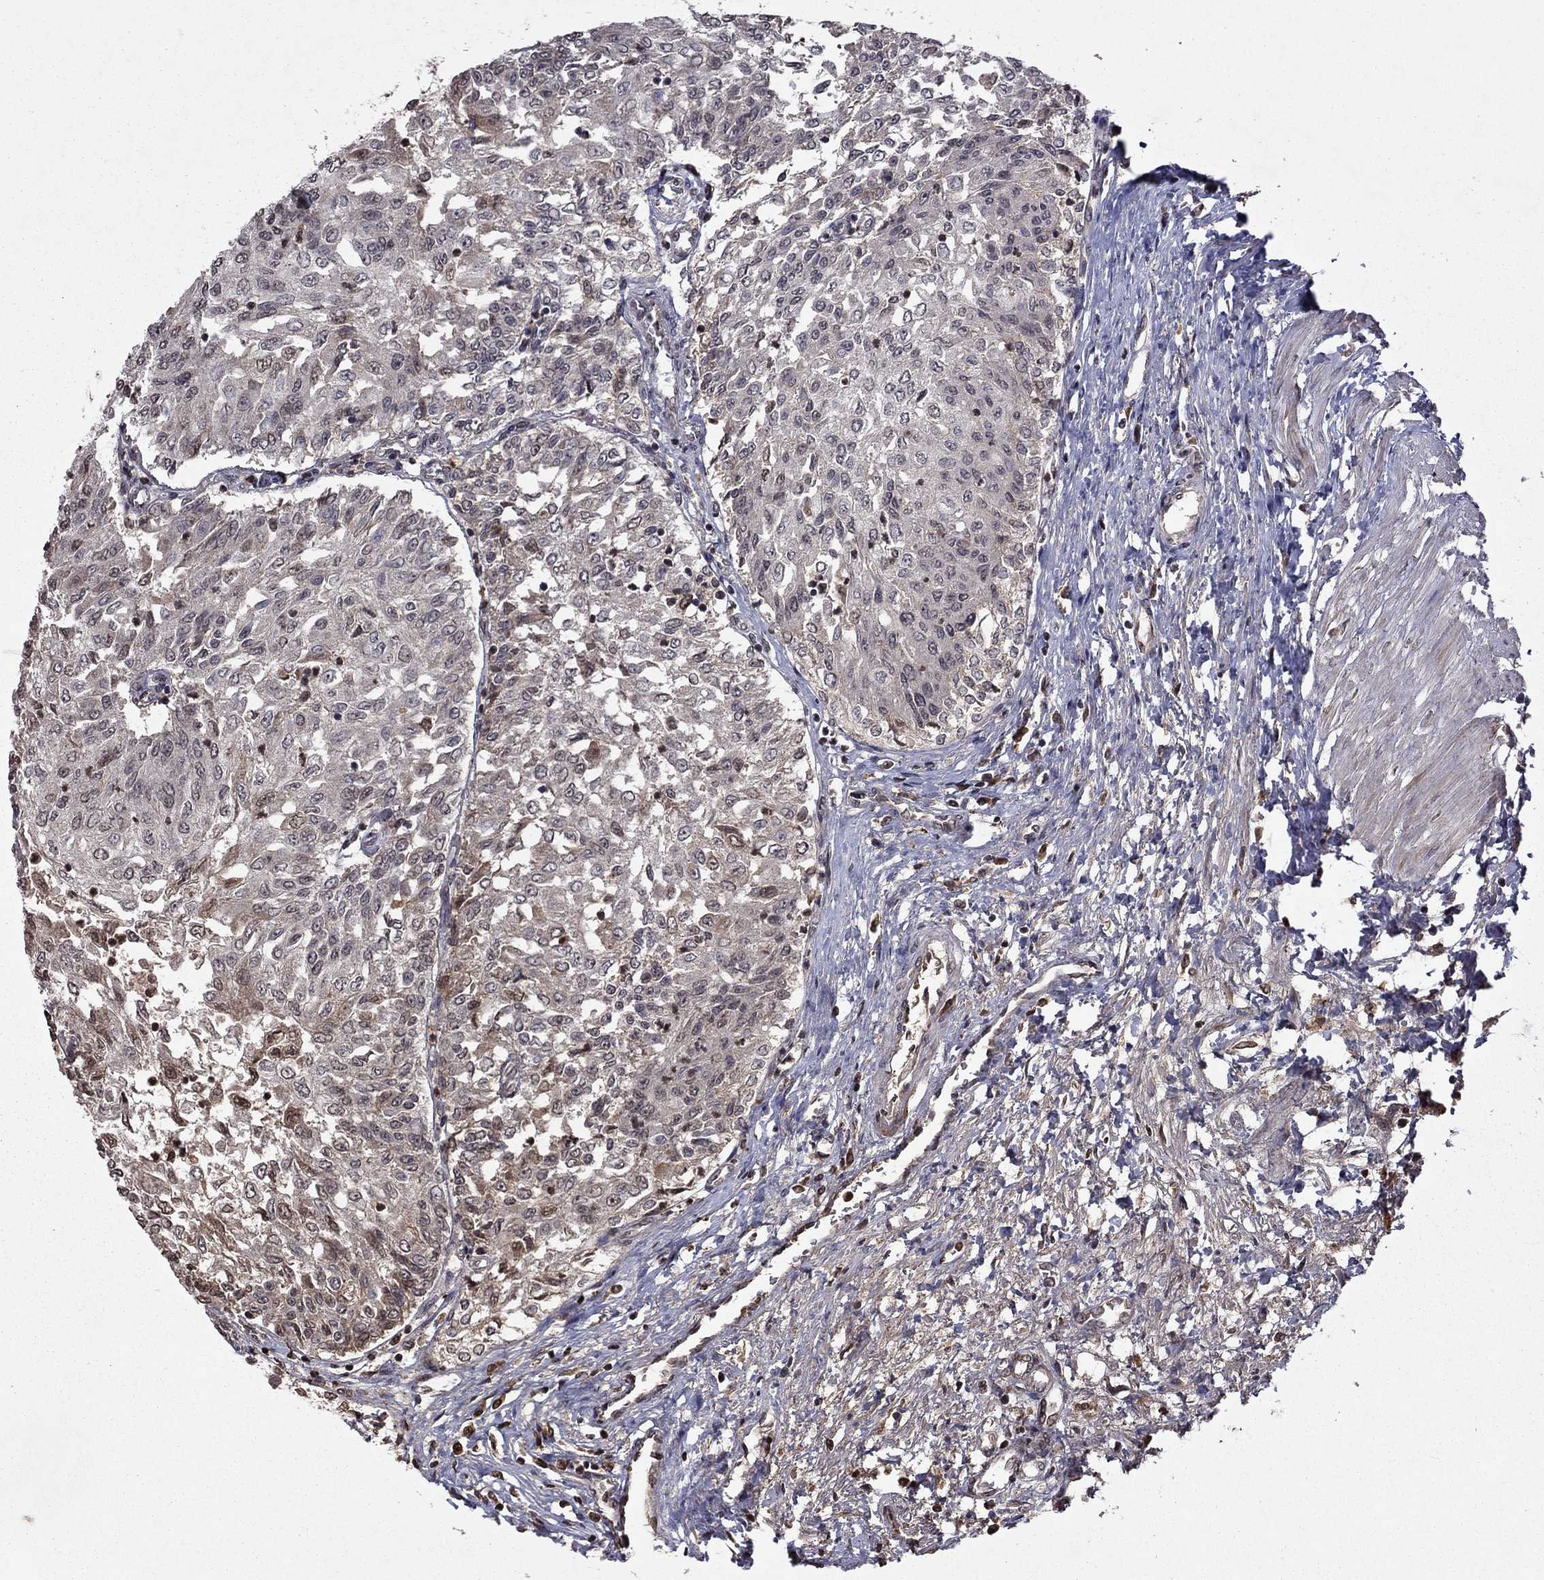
{"staining": {"intensity": "negative", "quantity": "none", "location": "none"}, "tissue": "urothelial cancer", "cell_type": "Tumor cells", "image_type": "cancer", "snomed": [{"axis": "morphology", "description": "Urothelial carcinoma, Low grade"}, {"axis": "topography", "description": "Urinary bladder"}], "caption": "The image reveals no significant positivity in tumor cells of urothelial carcinoma (low-grade).", "gene": "NLGN1", "patient": {"sex": "male", "age": 78}}